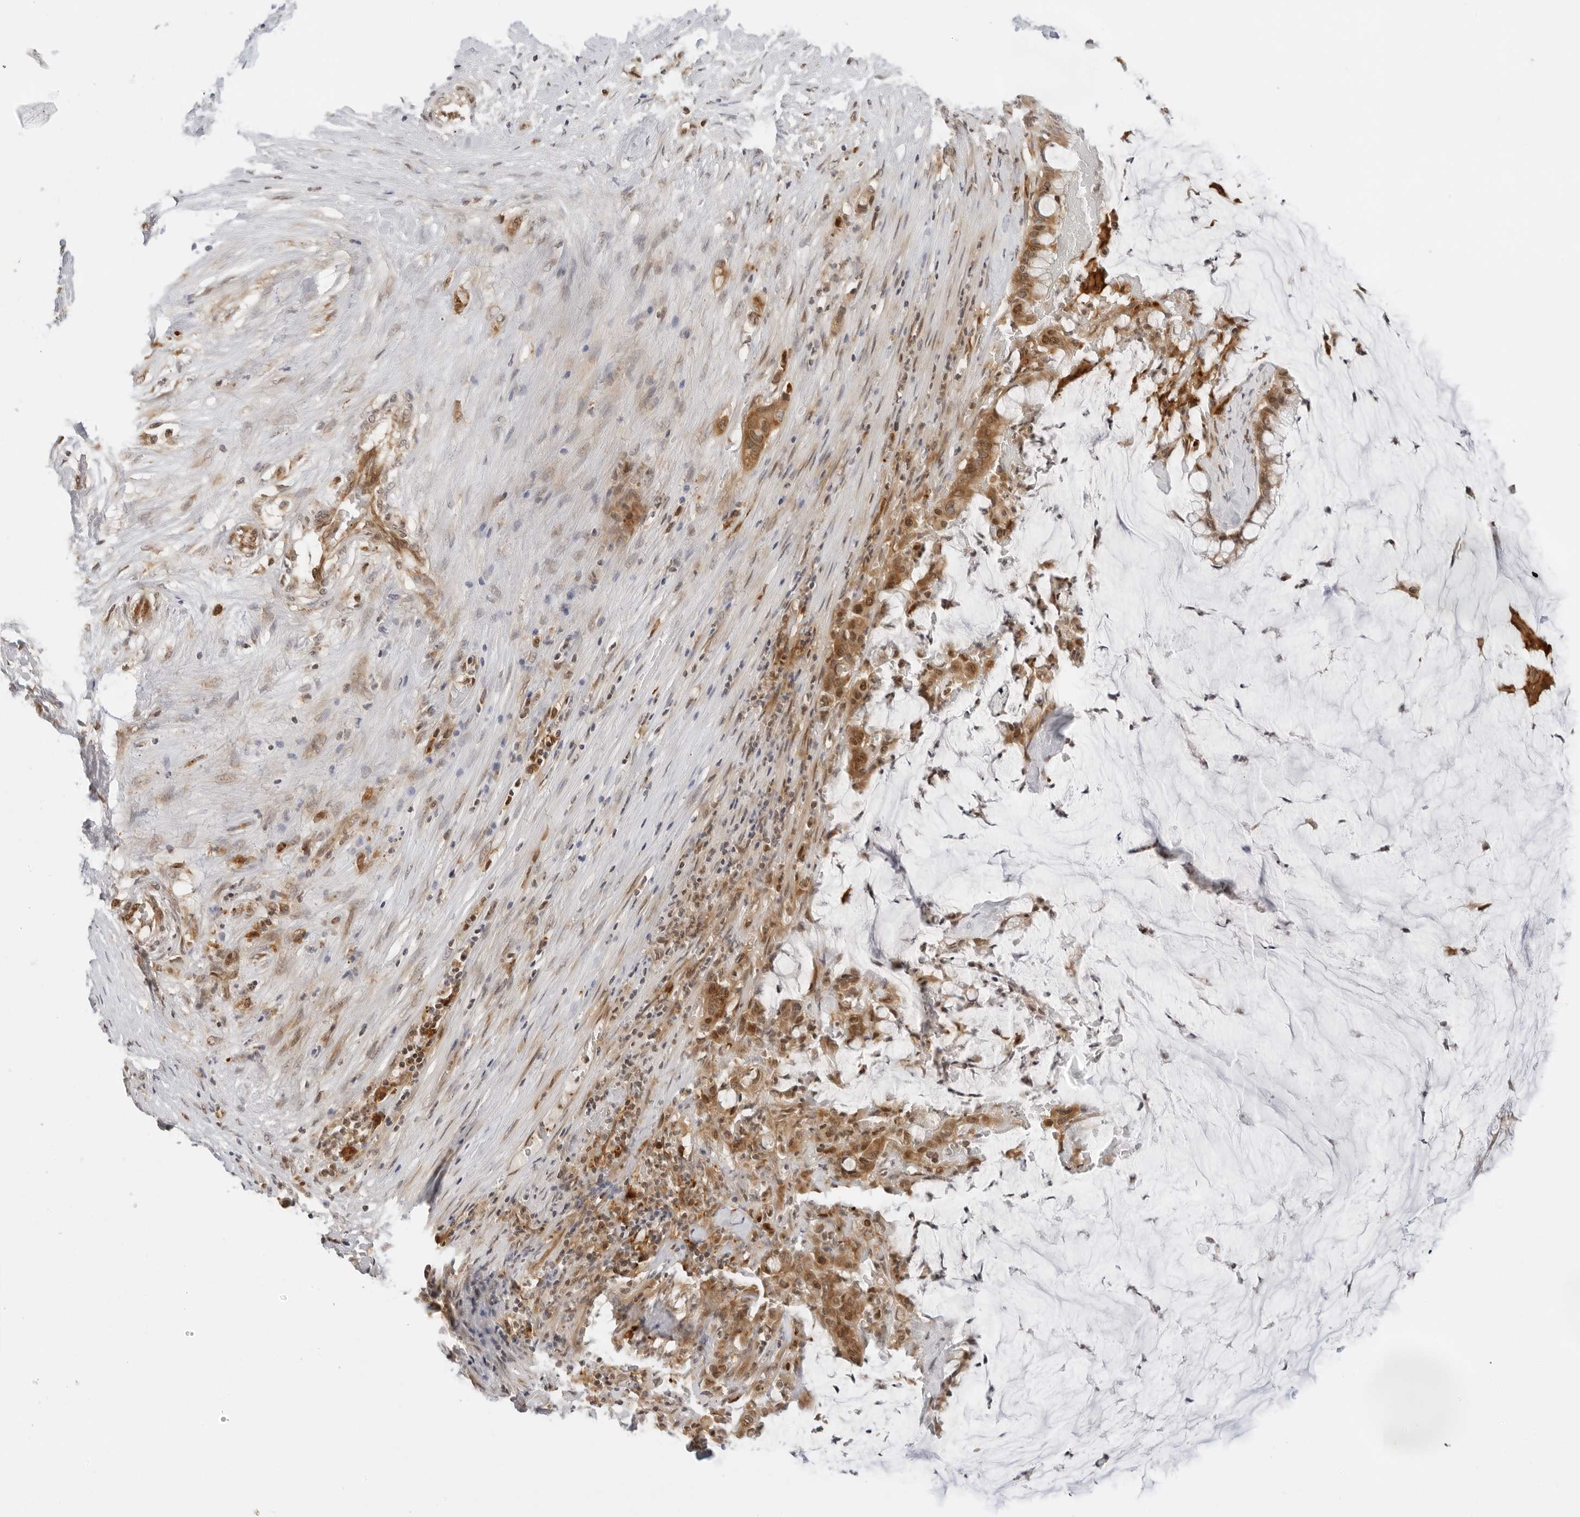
{"staining": {"intensity": "moderate", "quantity": ">75%", "location": "cytoplasmic/membranous"}, "tissue": "pancreatic cancer", "cell_type": "Tumor cells", "image_type": "cancer", "snomed": [{"axis": "morphology", "description": "Adenocarcinoma, NOS"}, {"axis": "topography", "description": "Pancreas"}], "caption": "There is medium levels of moderate cytoplasmic/membranous expression in tumor cells of pancreatic adenocarcinoma, as demonstrated by immunohistochemical staining (brown color).", "gene": "RC3H1", "patient": {"sex": "male", "age": 41}}